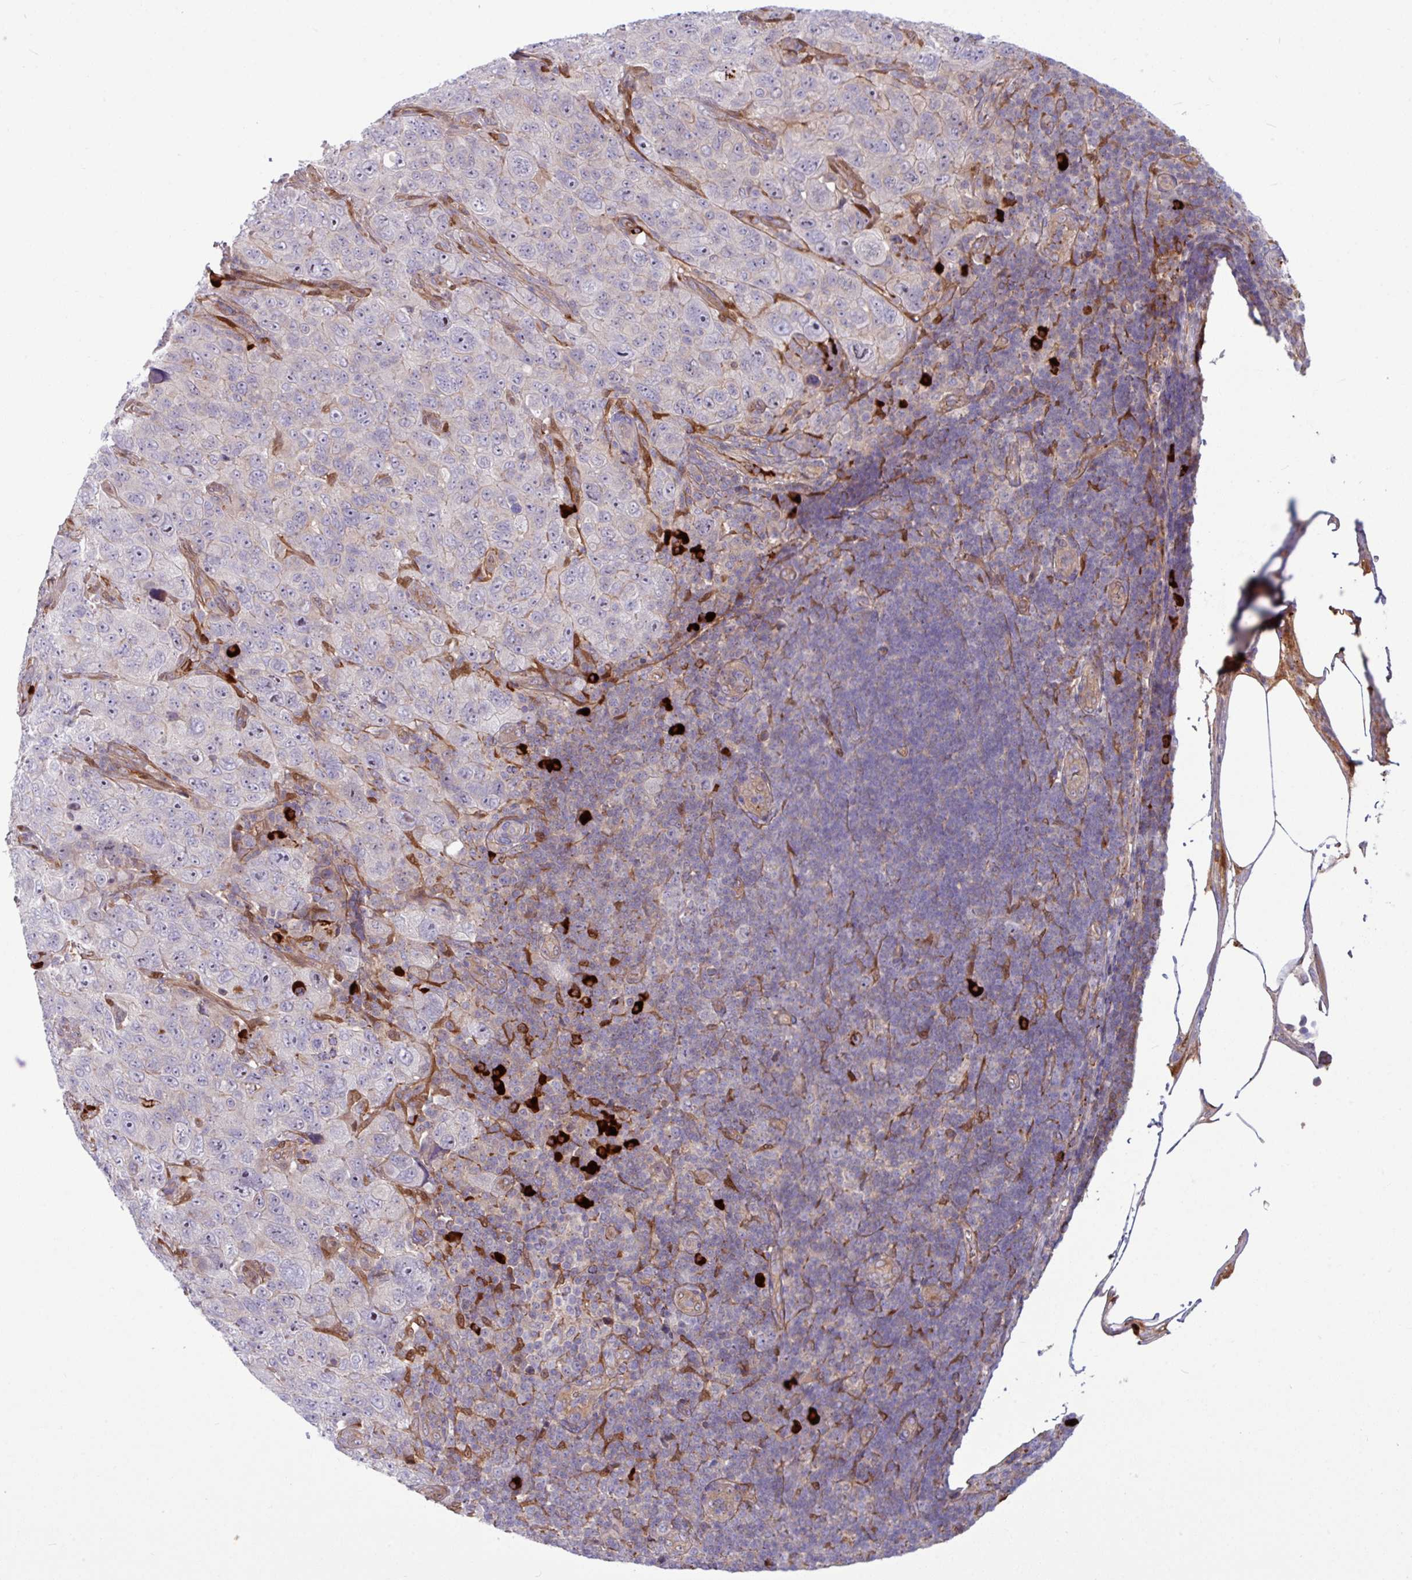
{"staining": {"intensity": "negative", "quantity": "none", "location": "none"}, "tissue": "pancreatic cancer", "cell_type": "Tumor cells", "image_type": "cancer", "snomed": [{"axis": "morphology", "description": "Adenocarcinoma, NOS"}, {"axis": "topography", "description": "Pancreas"}], "caption": "Pancreatic cancer stained for a protein using IHC displays no positivity tumor cells.", "gene": "B4GALNT4", "patient": {"sex": "male", "age": 68}}